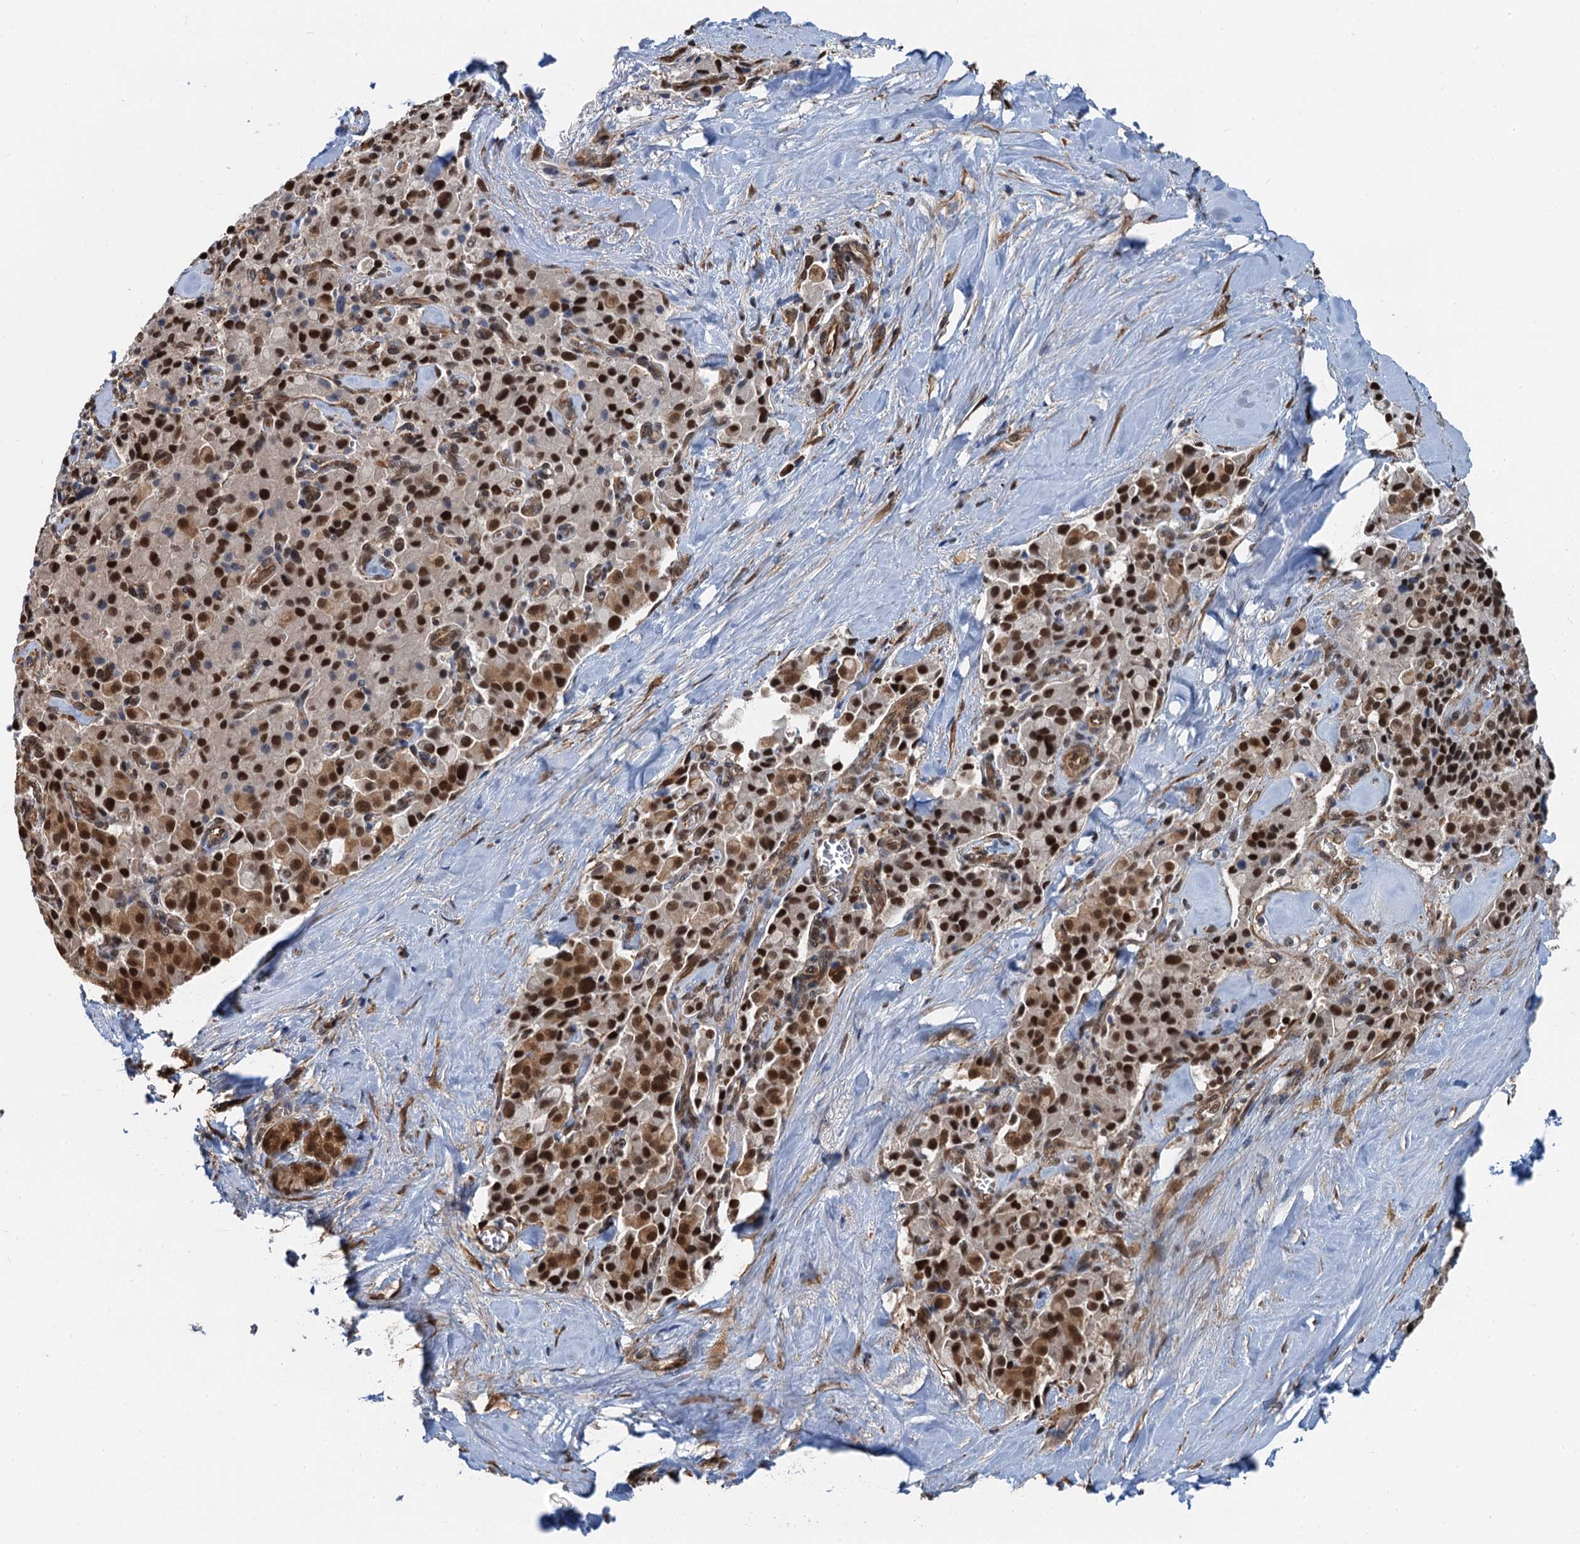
{"staining": {"intensity": "strong", "quantity": ">75%", "location": "nuclear"}, "tissue": "pancreatic cancer", "cell_type": "Tumor cells", "image_type": "cancer", "snomed": [{"axis": "morphology", "description": "Adenocarcinoma, NOS"}, {"axis": "topography", "description": "Pancreas"}], "caption": "Immunohistochemical staining of human pancreatic cancer exhibits high levels of strong nuclear positivity in approximately >75% of tumor cells. The protein of interest is stained brown, and the nuclei are stained in blue (DAB (3,3'-diaminobenzidine) IHC with brightfield microscopy, high magnification).", "gene": "CFDP1", "patient": {"sex": "male", "age": 65}}